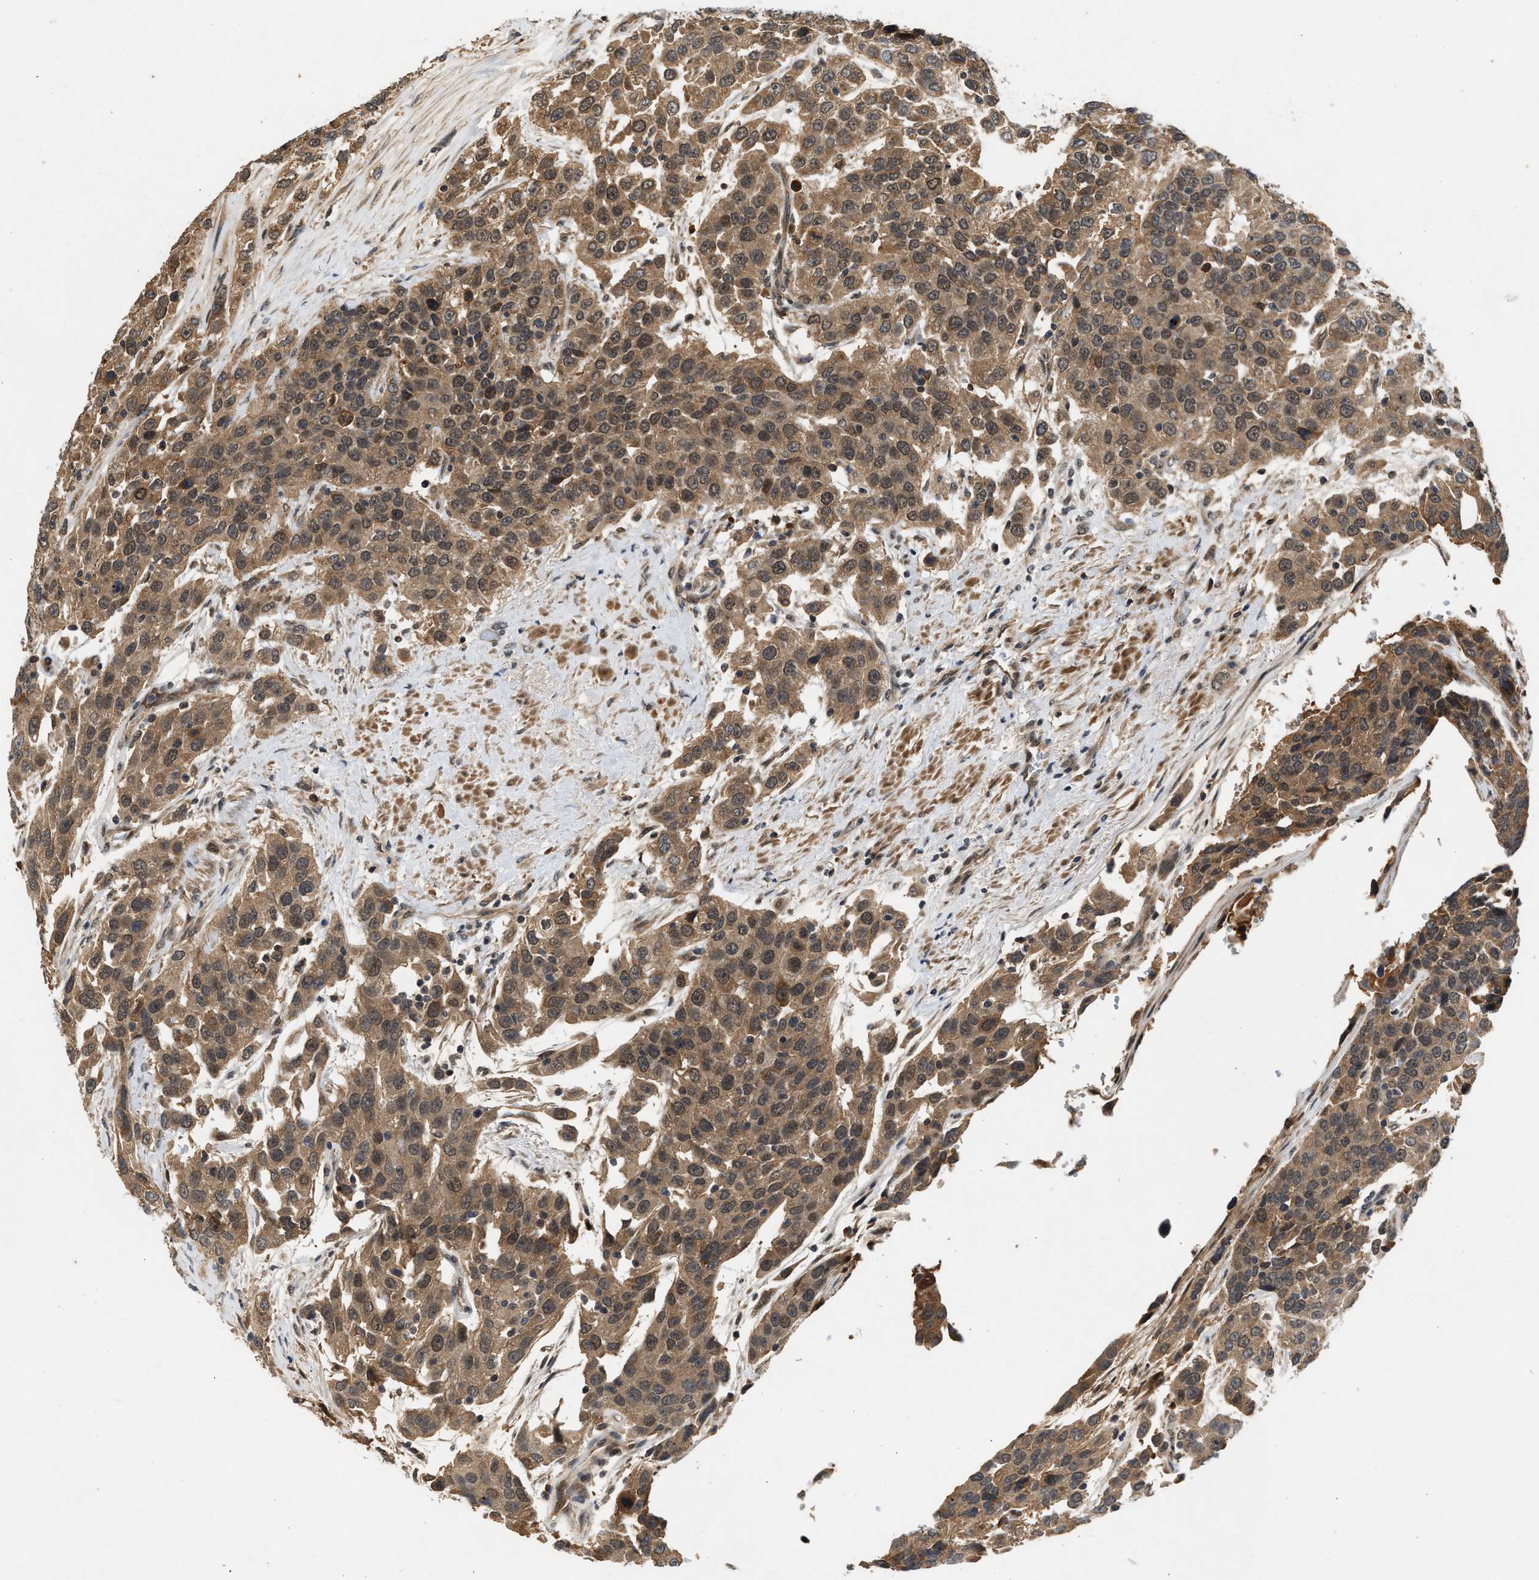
{"staining": {"intensity": "moderate", "quantity": ">75%", "location": "cytoplasmic/membranous,nuclear"}, "tissue": "urothelial cancer", "cell_type": "Tumor cells", "image_type": "cancer", "snomed": [{"axis": "morphology", "description": "Urothelial carcinoma, High grade"}, {"axis": "topography", "description": "Urinary bladder"}], "caption": "Immunohistochemical staining of human urothelial carcinoma (high-grade) exhibits medium levels of moderate cytoplasmic/membranous and nuclear staining in about >75% of tumor cells.", "gene": "RUSC2", "patient": {"sex": "female", "age": 80}}